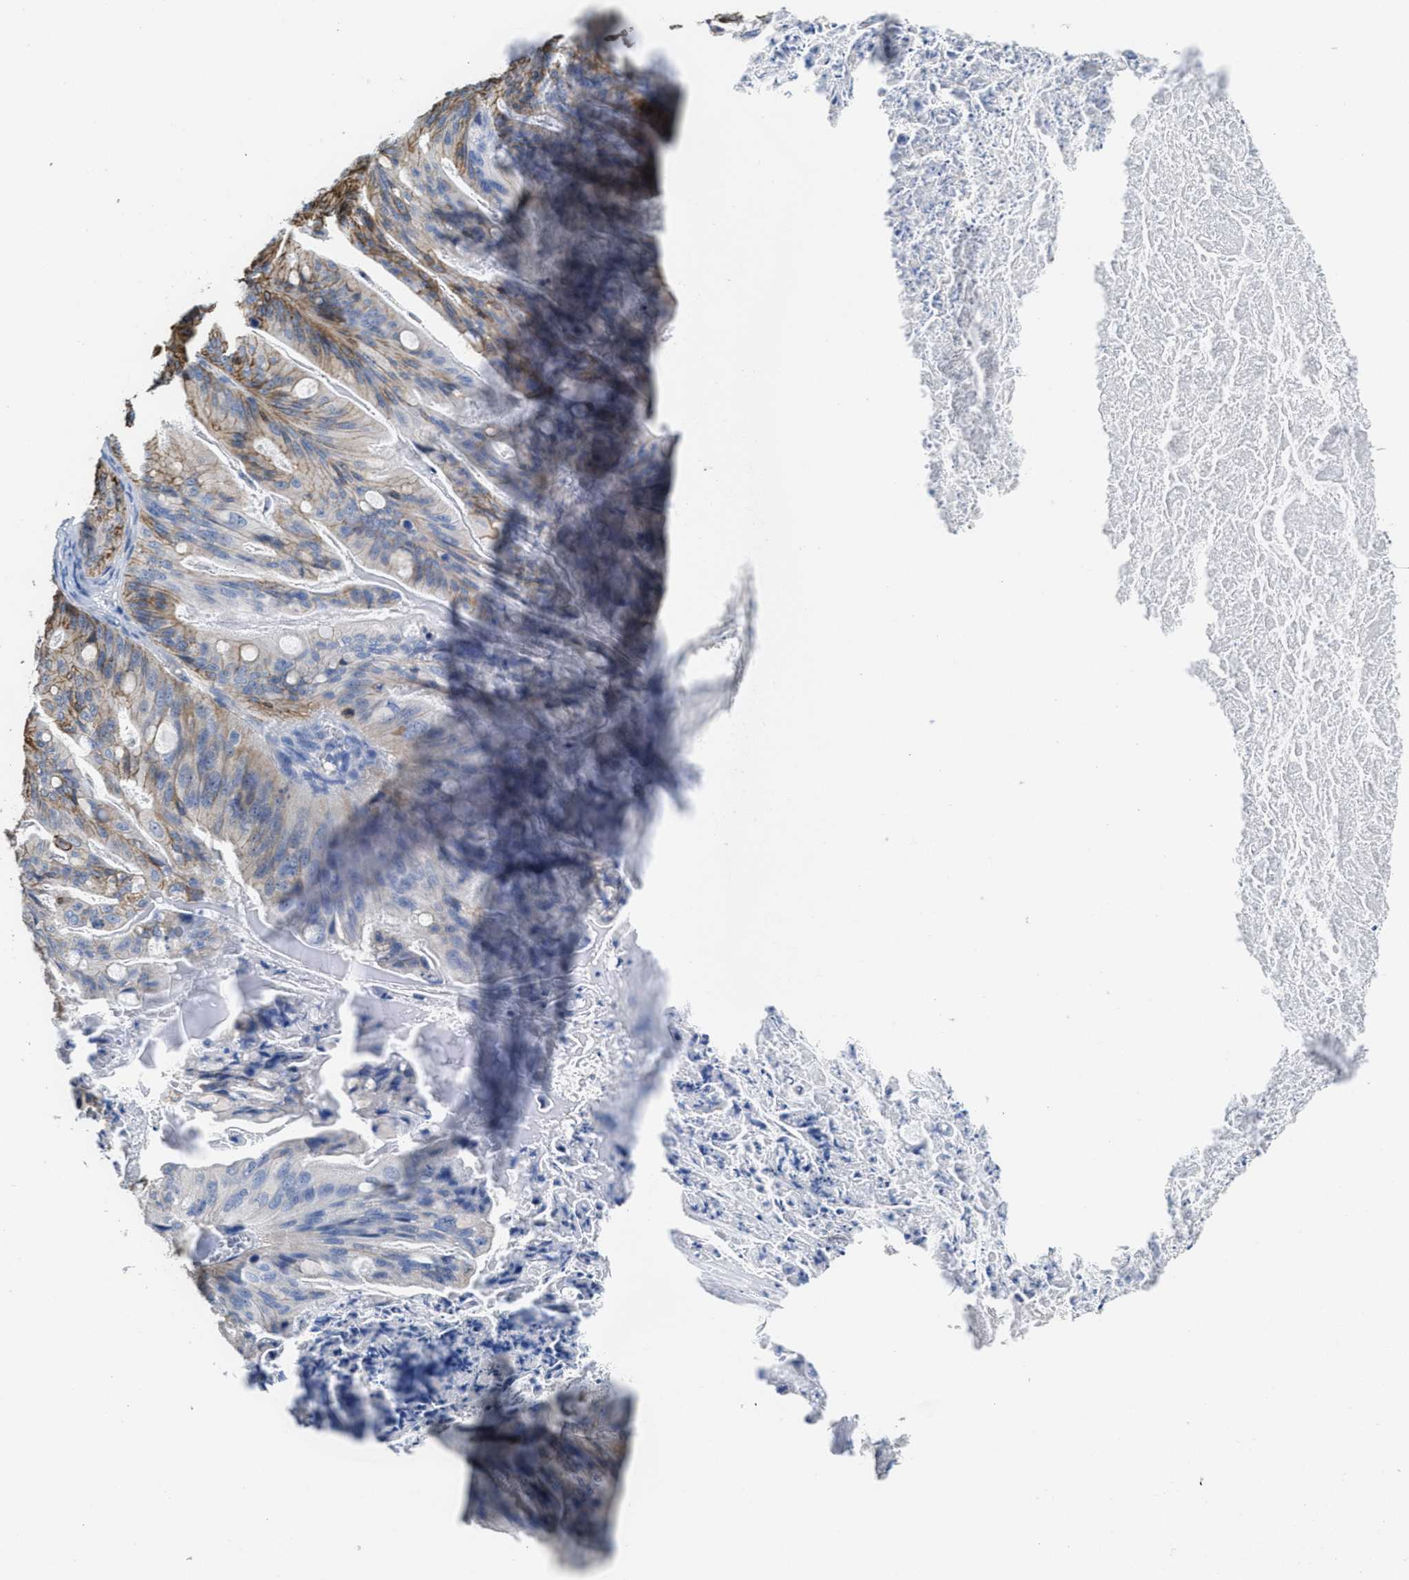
{"staining": {"intensity": "moderate", "quantity": ">75%", "location": "cytoplasmic/membranous"}, "tissue": "ovarian cancer", "cell_type": "Tumor cells", "image_type": "cancer", "snomed": [{"axis": "morphology", "description": "Cystadenocarcinoma, mucinous, NOS"}, {"axis": "topography", "description": "Ovary"}], "caption": "Brown immunohistochemical staining in human ovarian mucinous cystadenocarcinoma displays moderate cytoplasmic/membranous expression in approximately >75% of tumor cells.", "gene": "CA9", "patient": {"sex": "female", "age": 37}}